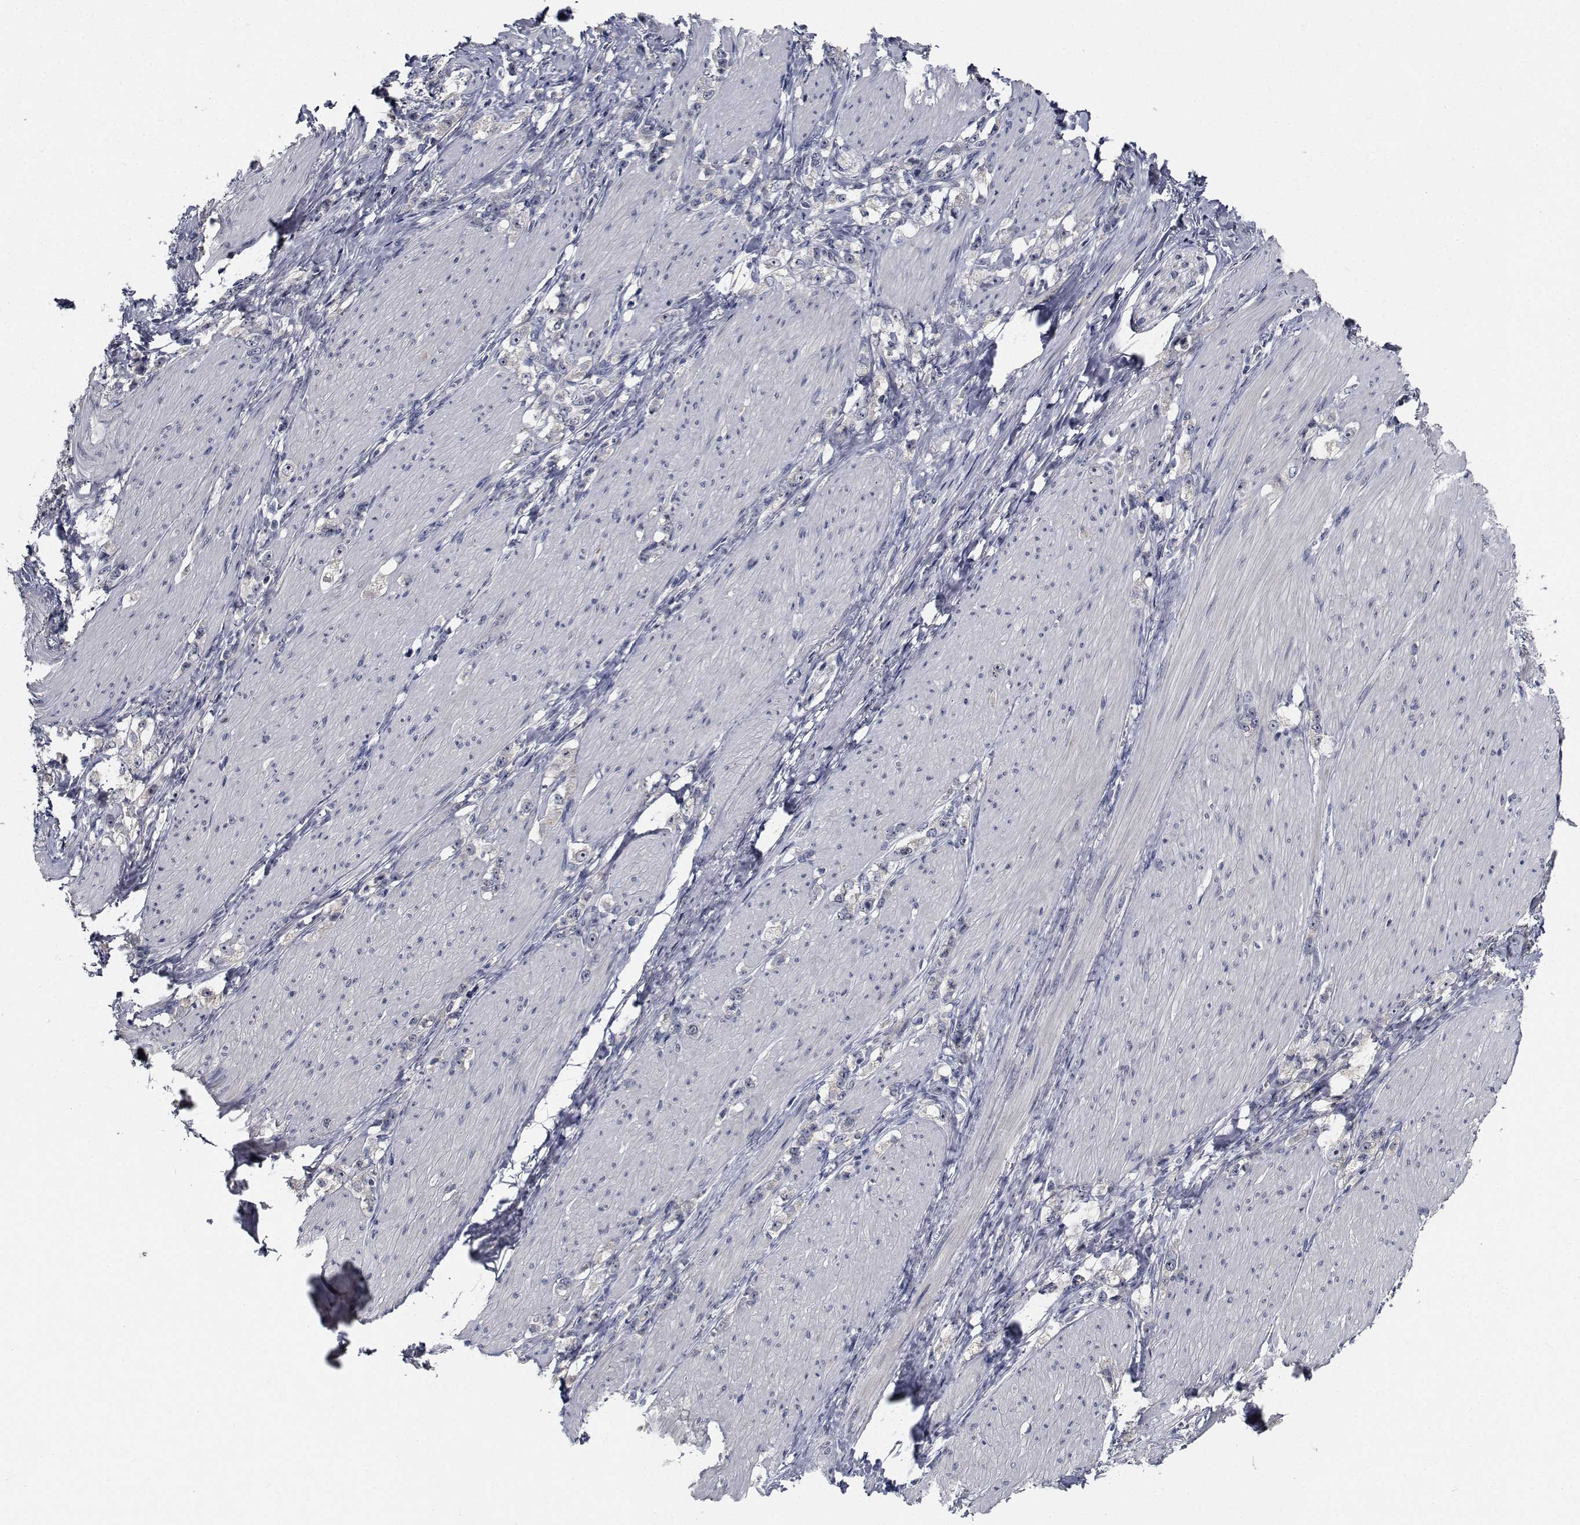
{"staining": {"intensity": "negative", "quantity": "none", "location": "none"}, "tissue": "stomach cancer", "cell_type": "Tumor cells", "image_type": "cancer", "snomed": [{"axis": "morphology", "description": "Adenocarcinoma, NOS"}, {"axis": "topography", "description": "Stomach, lower"}], "caption": "Immunohistochemical staining of stomach cancer reveals no significant positivity in tumor cells.", "gene": "NVL", "patient": {"sex": "male", "age": 88}}